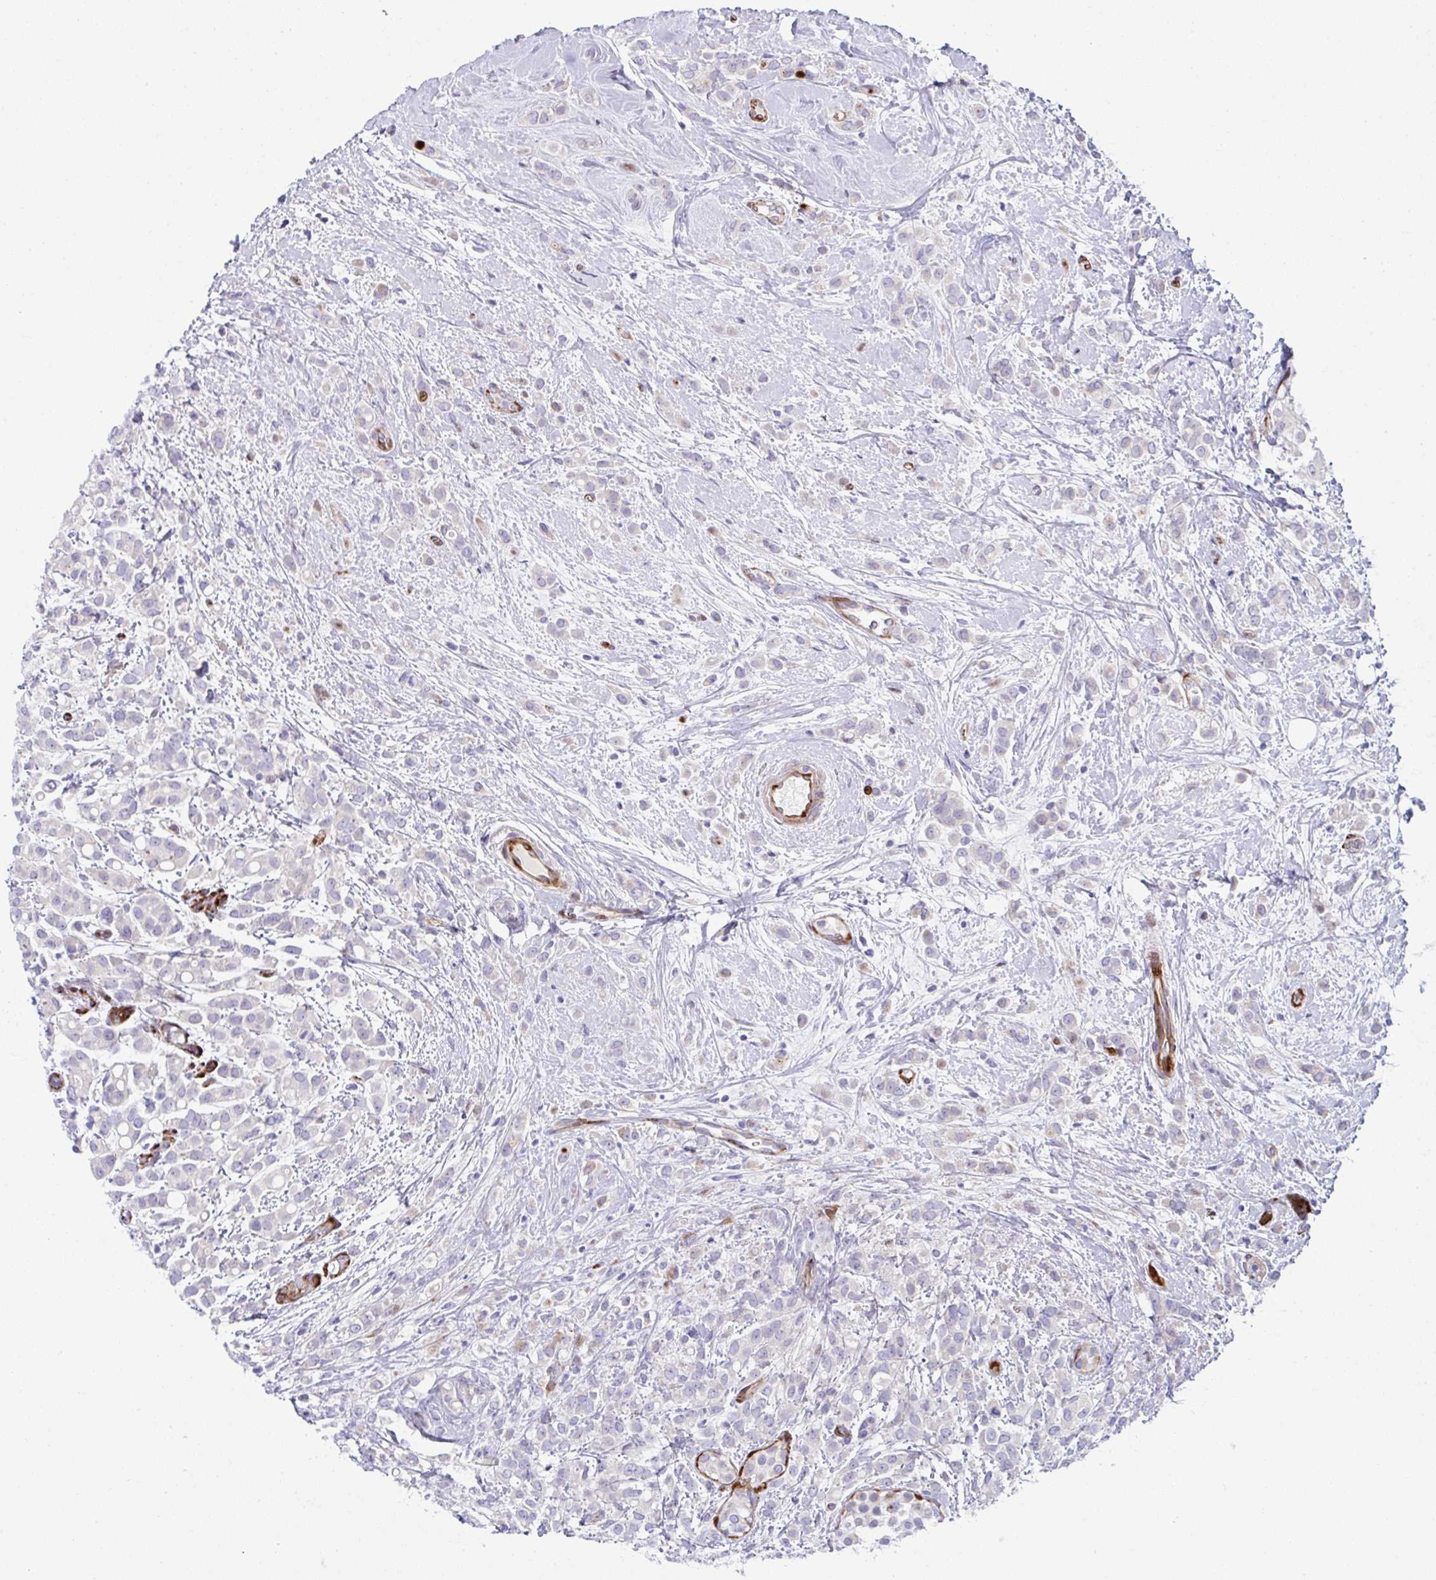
{"staining": {"intensity": "negative", "quantity": "none", "location": "none"}, "tissue": "breast cancer", "cell_type": "Tumor cells", "image_type": "cancer", "snomed": [{"axis": "morphology", "description": "Lobular carcinoma"}, {"axis": "topography", "description": "Breast"}], "caption": "High magnification brightfield microscopy of lobular carcinoma (breast) stained with DAB (3,3'-diaminobenzidine) (brown) and counterstained with hematoxylin (blue): tumor cells show no significant expression.", "gene": "ZNF713", "patient": {"sex": "female", "age": 68}}